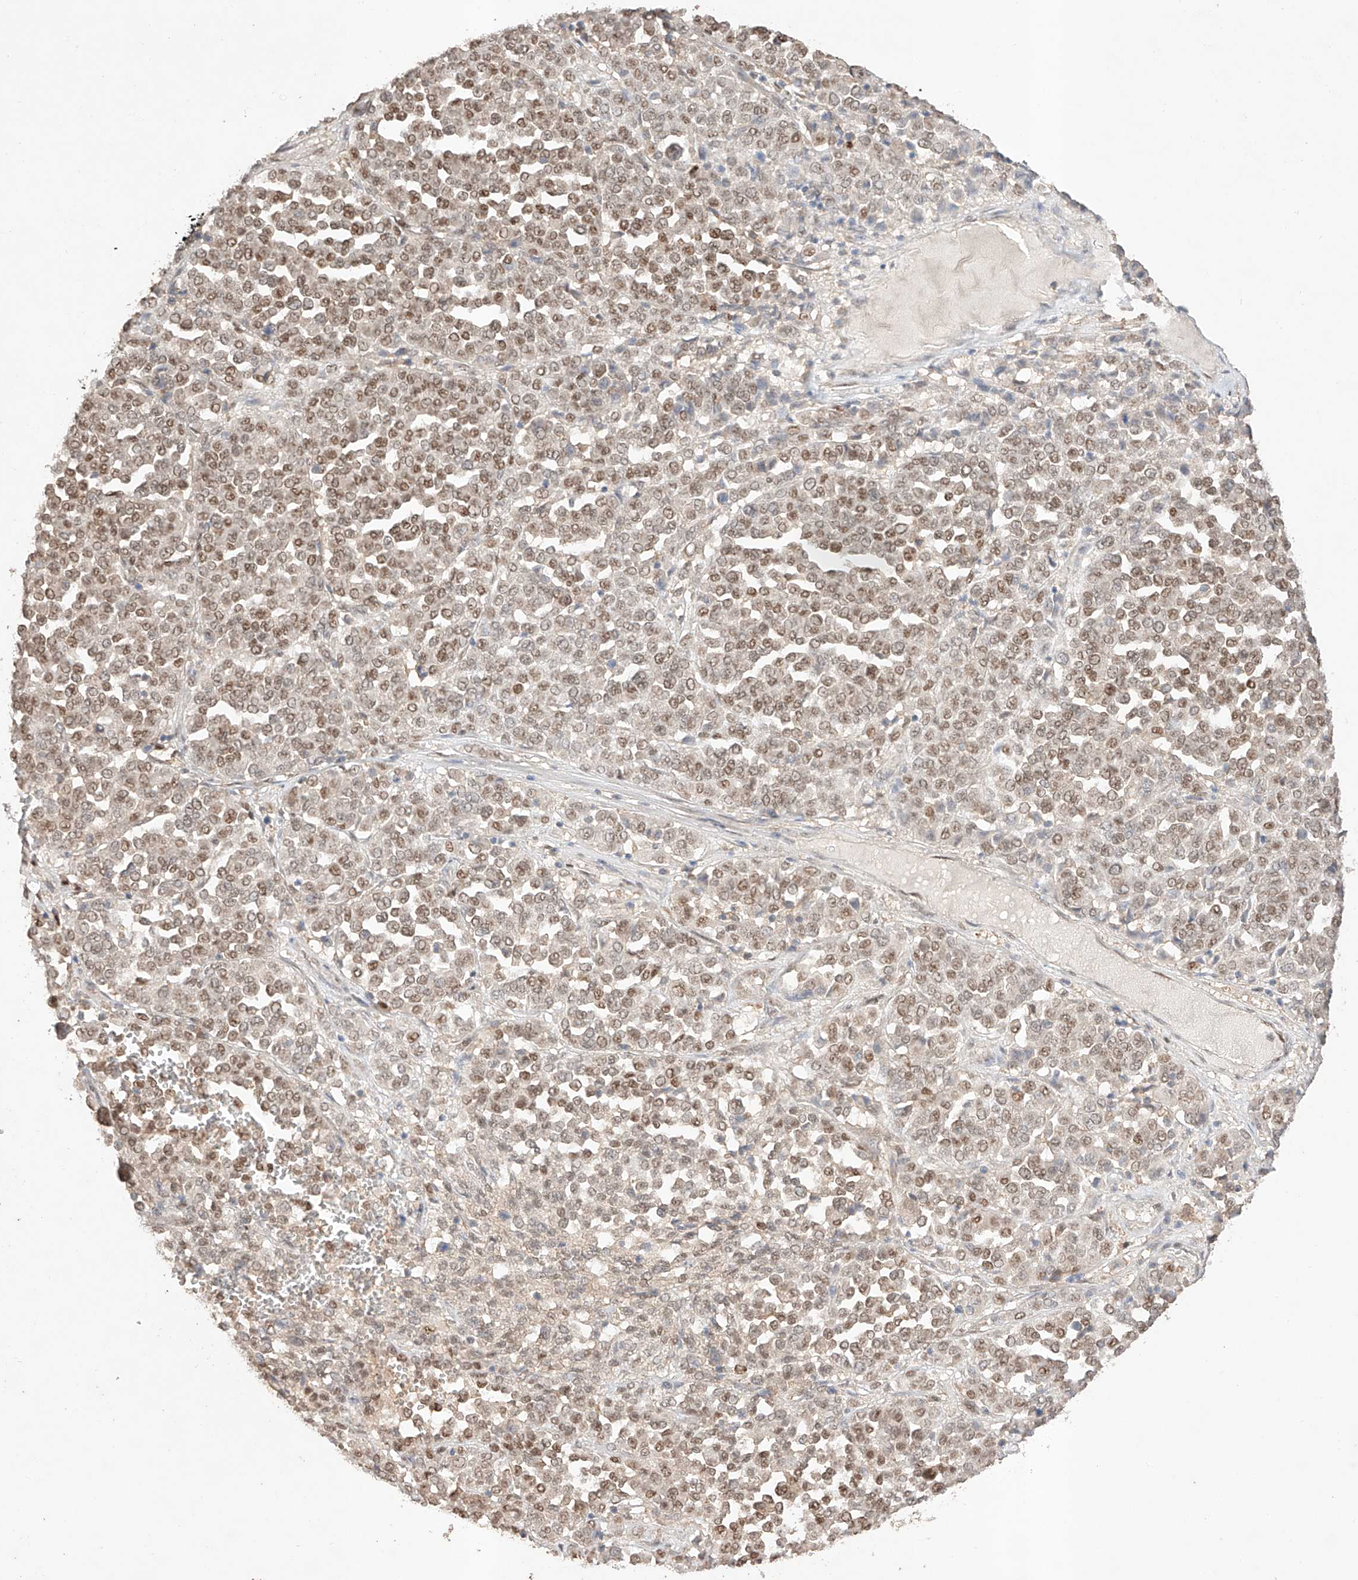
{"staining": {"intensity": "moderate", "quantity": ">75%", "location": "nuclear"}, "tissue": "melanoma", "cell_type": "Tumor cells", "image_type": "cancer", "snomed": [{"axis": "morphology", "description": "Malignant melanoma, Metastatic site"}, {"axis": "topography", "description": "Pancreas"}], "caption": "This photomicrograph displays malignant melanoma (metastatic site) stained with immunohistochemistry (IHC) to label a protein in brown. The nuclear of tumor cells show moderate positivity for the protein. Nuclei are counter-stained blue.", "gene": "APIP", "patient": {"sex": "female", "age": 30}}